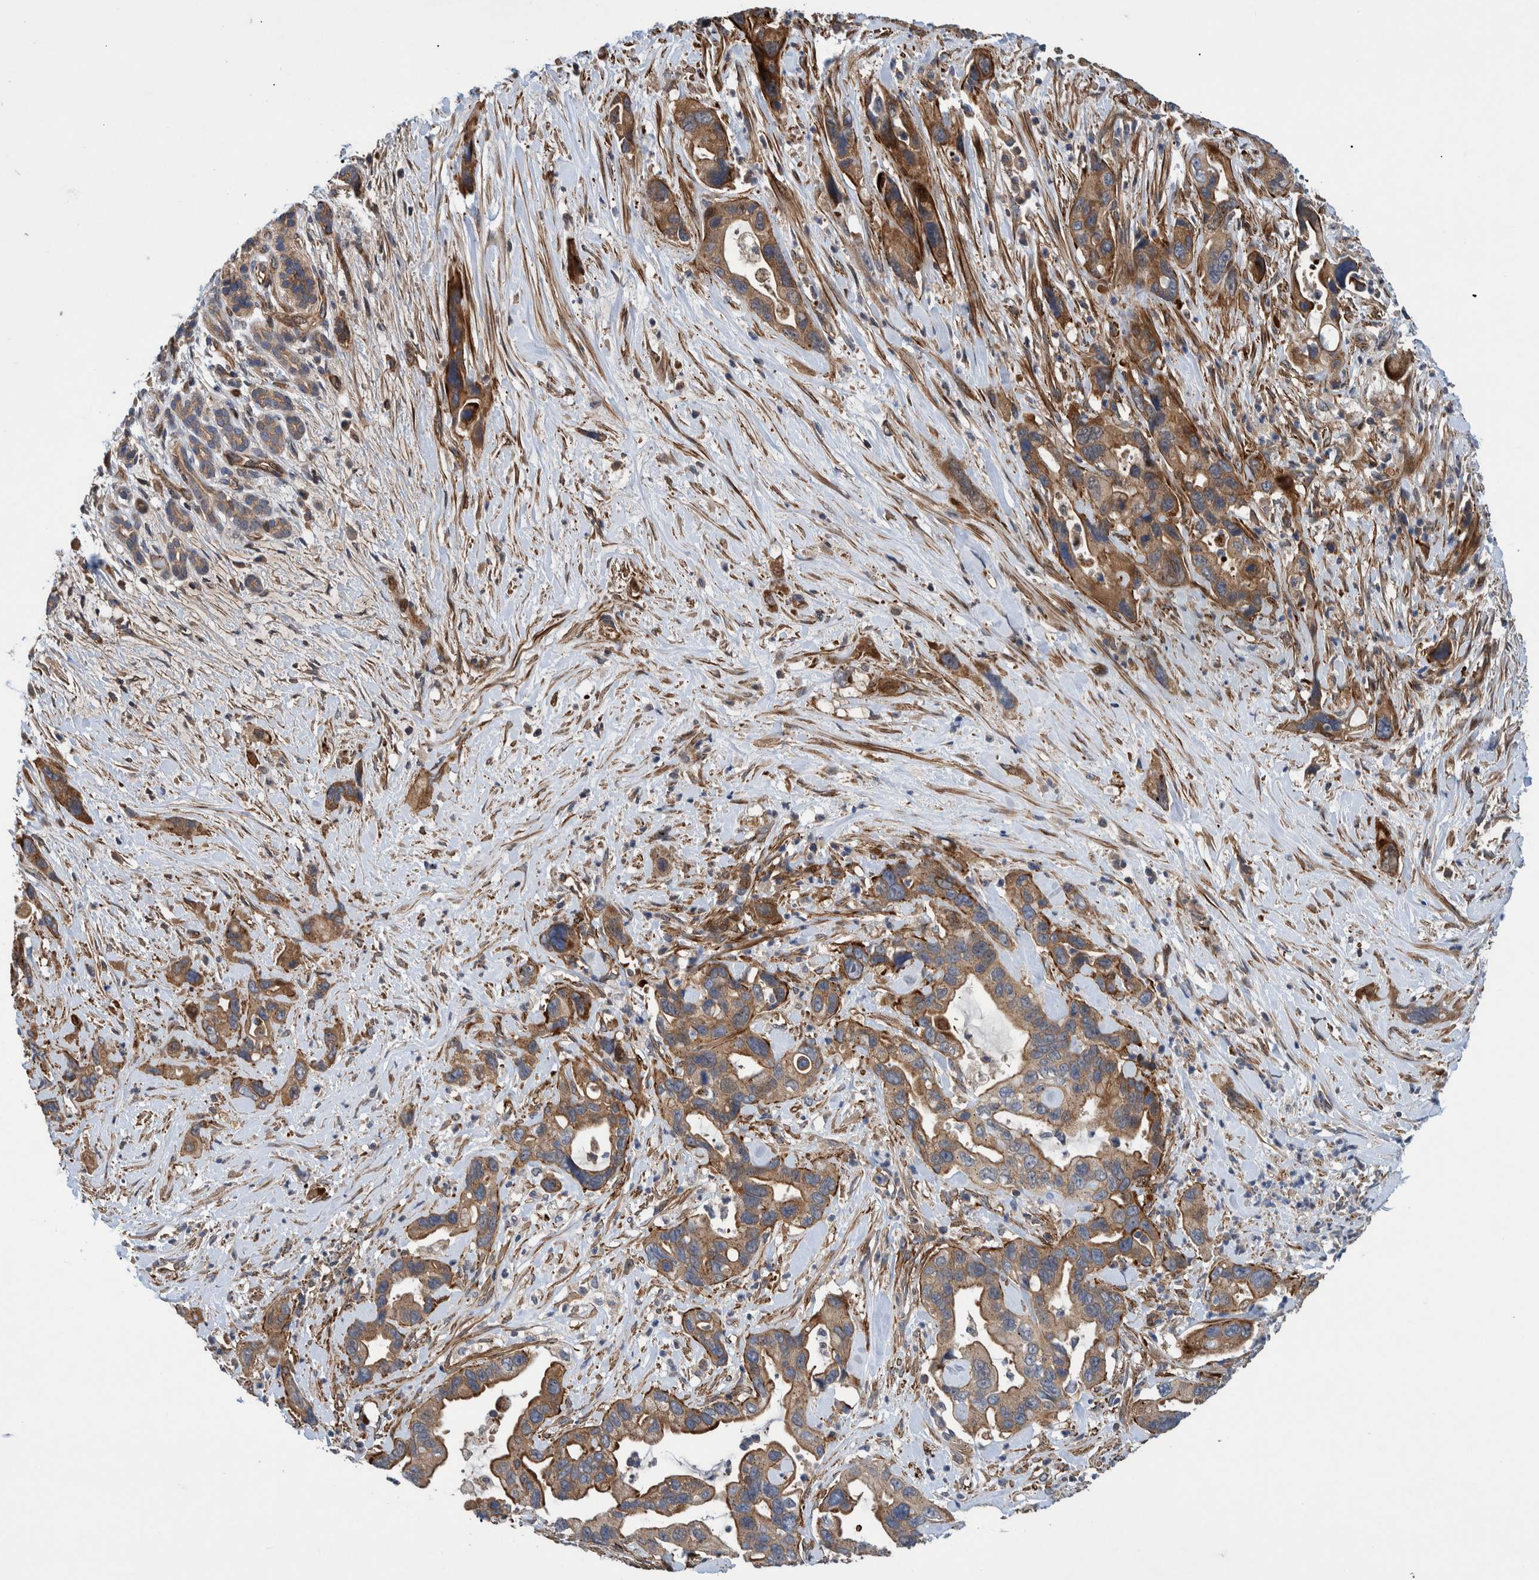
{"staining": {"intensity": "moderate", "quantity": ">75%", "location": "cytoplasmic/membranous"}, "tissue": "pancreatic cancer", "cell_type": "Tumor cells", "image_type": "cancer", "snomed": [{"axis": "morphology", "description": "Adenocarcinoma, NOS"}, {"axis": "topography", "description": "Pancreas"}], "caption": "Immunohistochemical staining of pancreatic cancer displays moderate cytoplasmic/membranous protein positivity in about >75% of tumor cells.", "gene": "GRPEL2", "patient": {"sex": "female", "age": 70}}